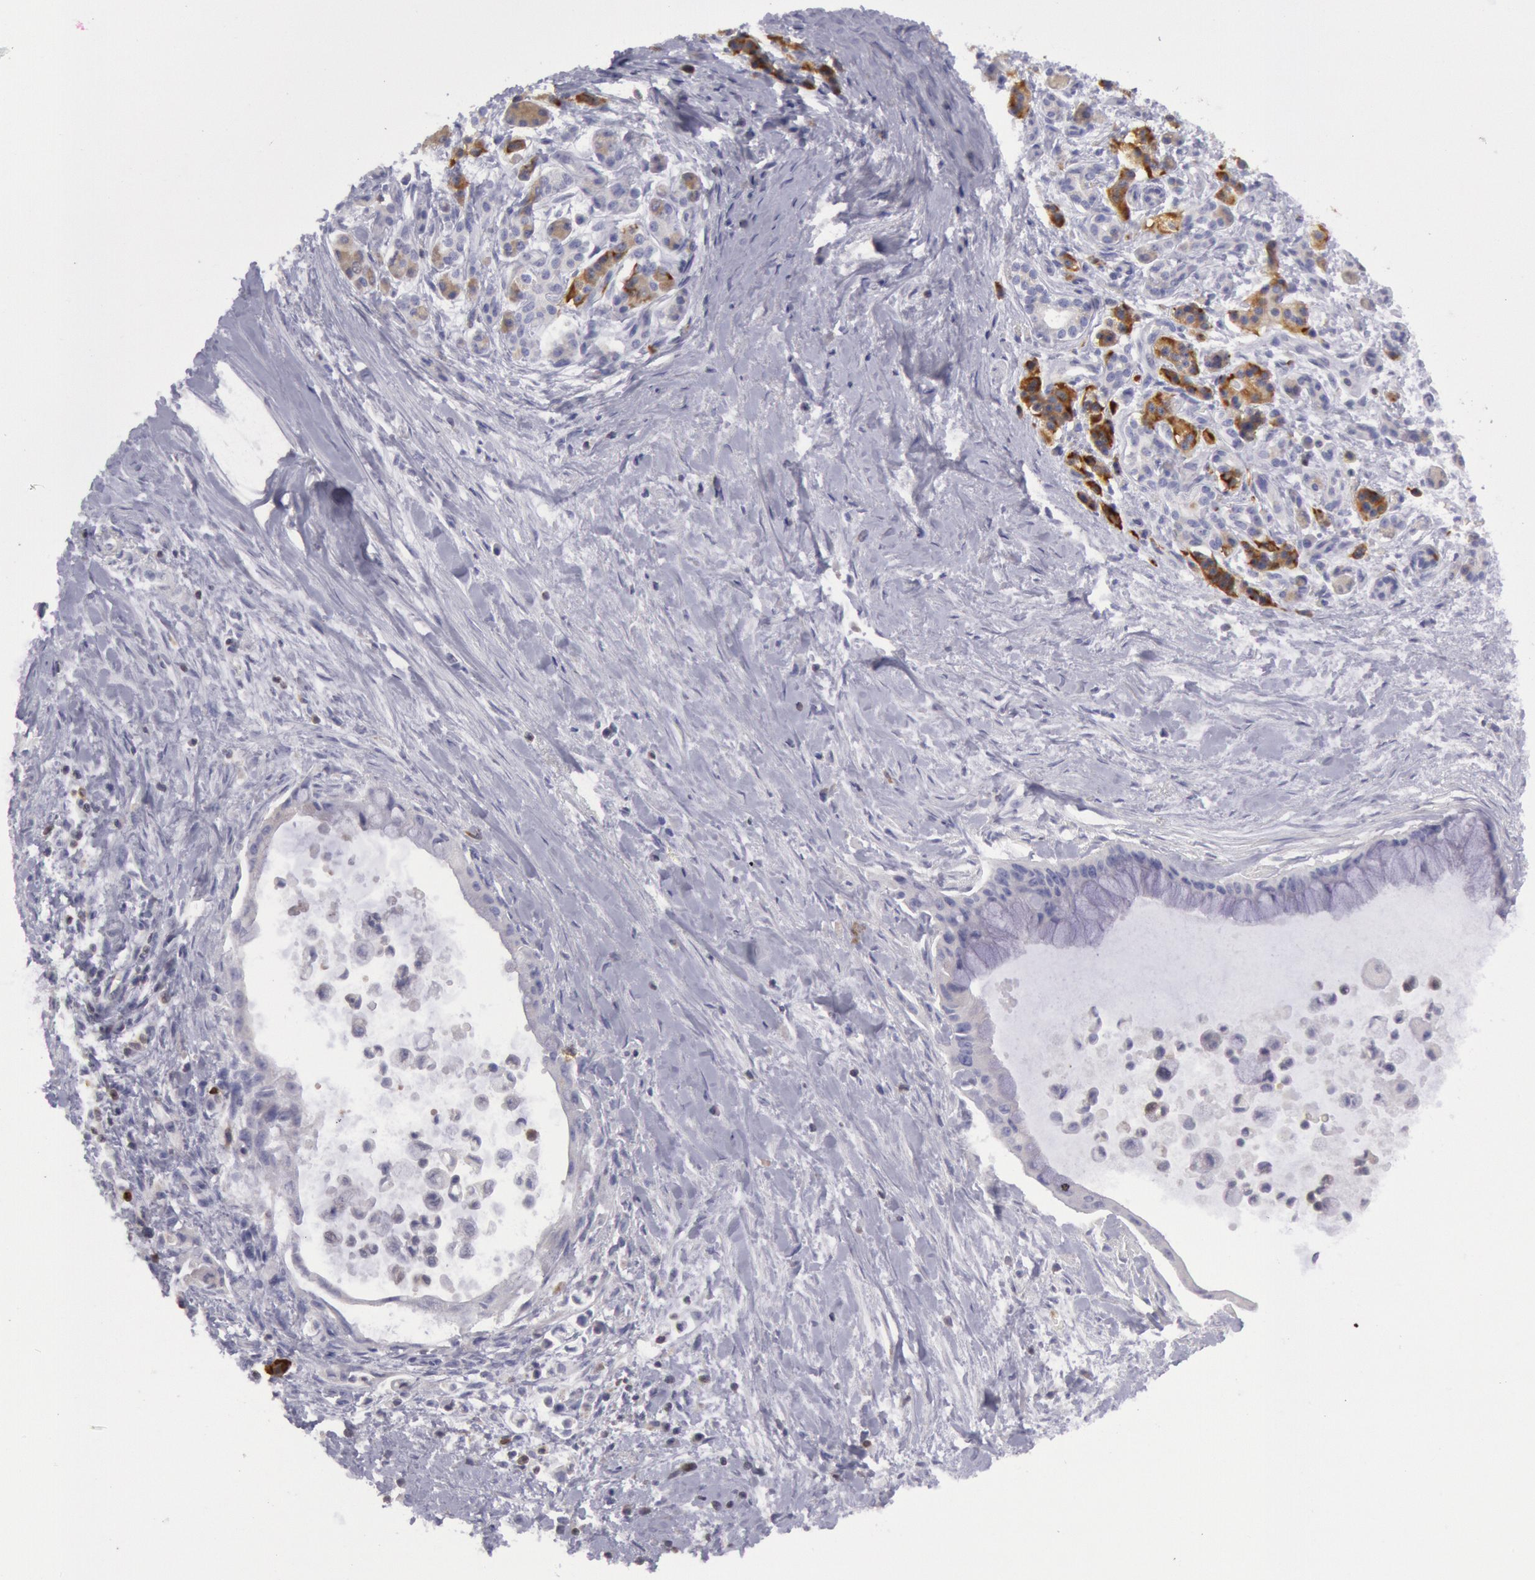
{"staining": {"intensity": "negative", "quantity": "none", "location": "none"}, "tissue": "pancreatic cancer", "cell_type": "Tumor cells", "image_type": "cancer", "snomed": [{"axis": "morphology", "description": "Adenocarcinoma, NOS"}, {"axis": "topography", "description": "Pancreas"}], "caption": "An IHC photomicrograph of adenocarcinoma (pancreatic) is shown. There is no staining in tumor cells of adenocarcinoma (pancreatic).", "gene": "RAB27A", "patient": {"sex": "male", "age": 59}}